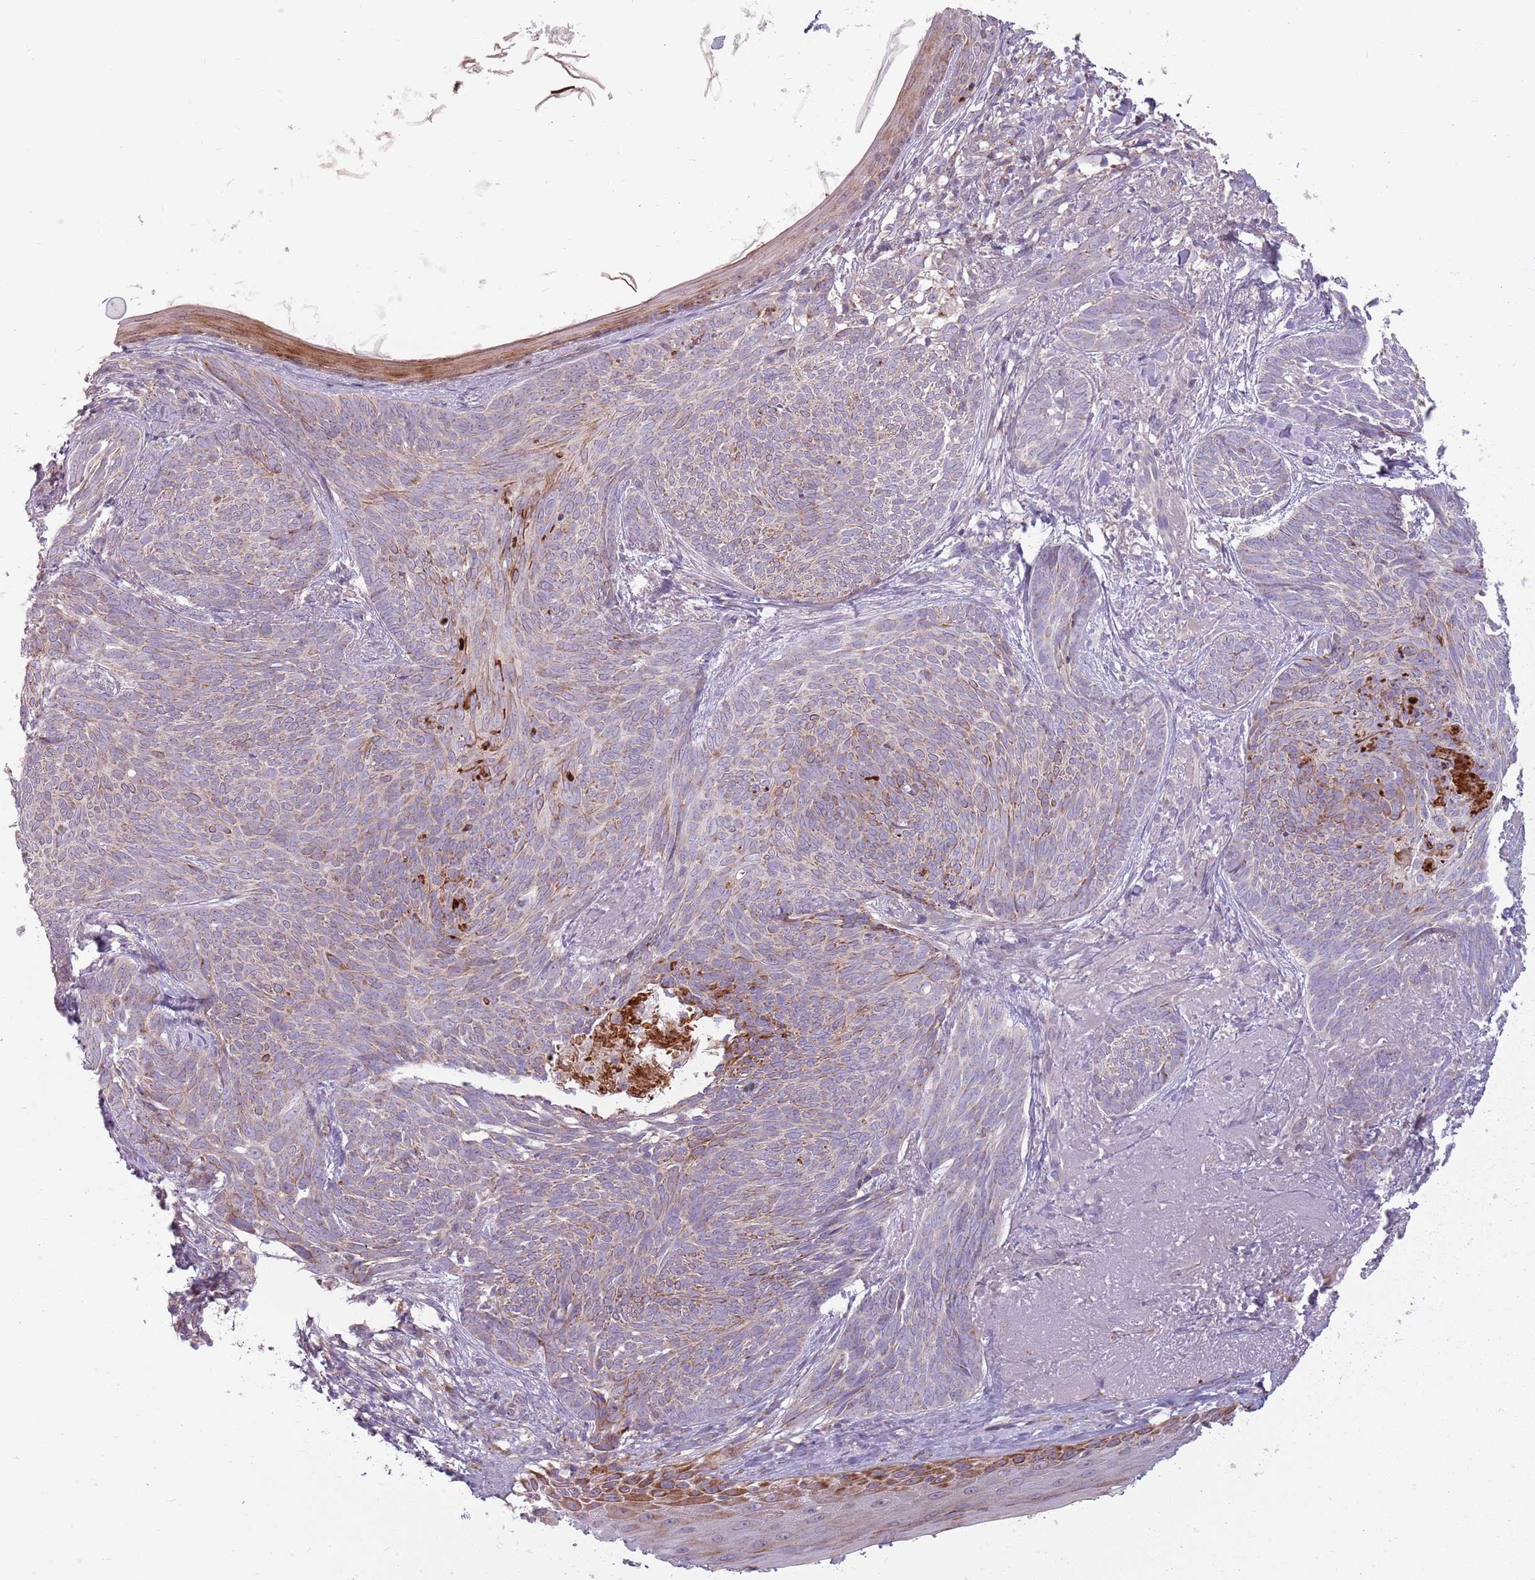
{"staining": {"intensity": "weak", "quantity": ">75%", "location": "cytoplasmic/membranous"}, "tissue": "skin cancer", "cell_type": "Tumor cells", "image_type": "cancer", "snomed": [{"axis": "morphology", "description": "Basal cell carcinoma"}, {"axis": "topography", "description": "Skin"}], "caption": "Protein staining of skin cancer (basal cell carcinoma) tissue reveals weak cytoplasmic/membranous positivity in about >75% of tumor cells.", "gene": "ZNF530", "patient": {"sex": "female", "age": 86}}